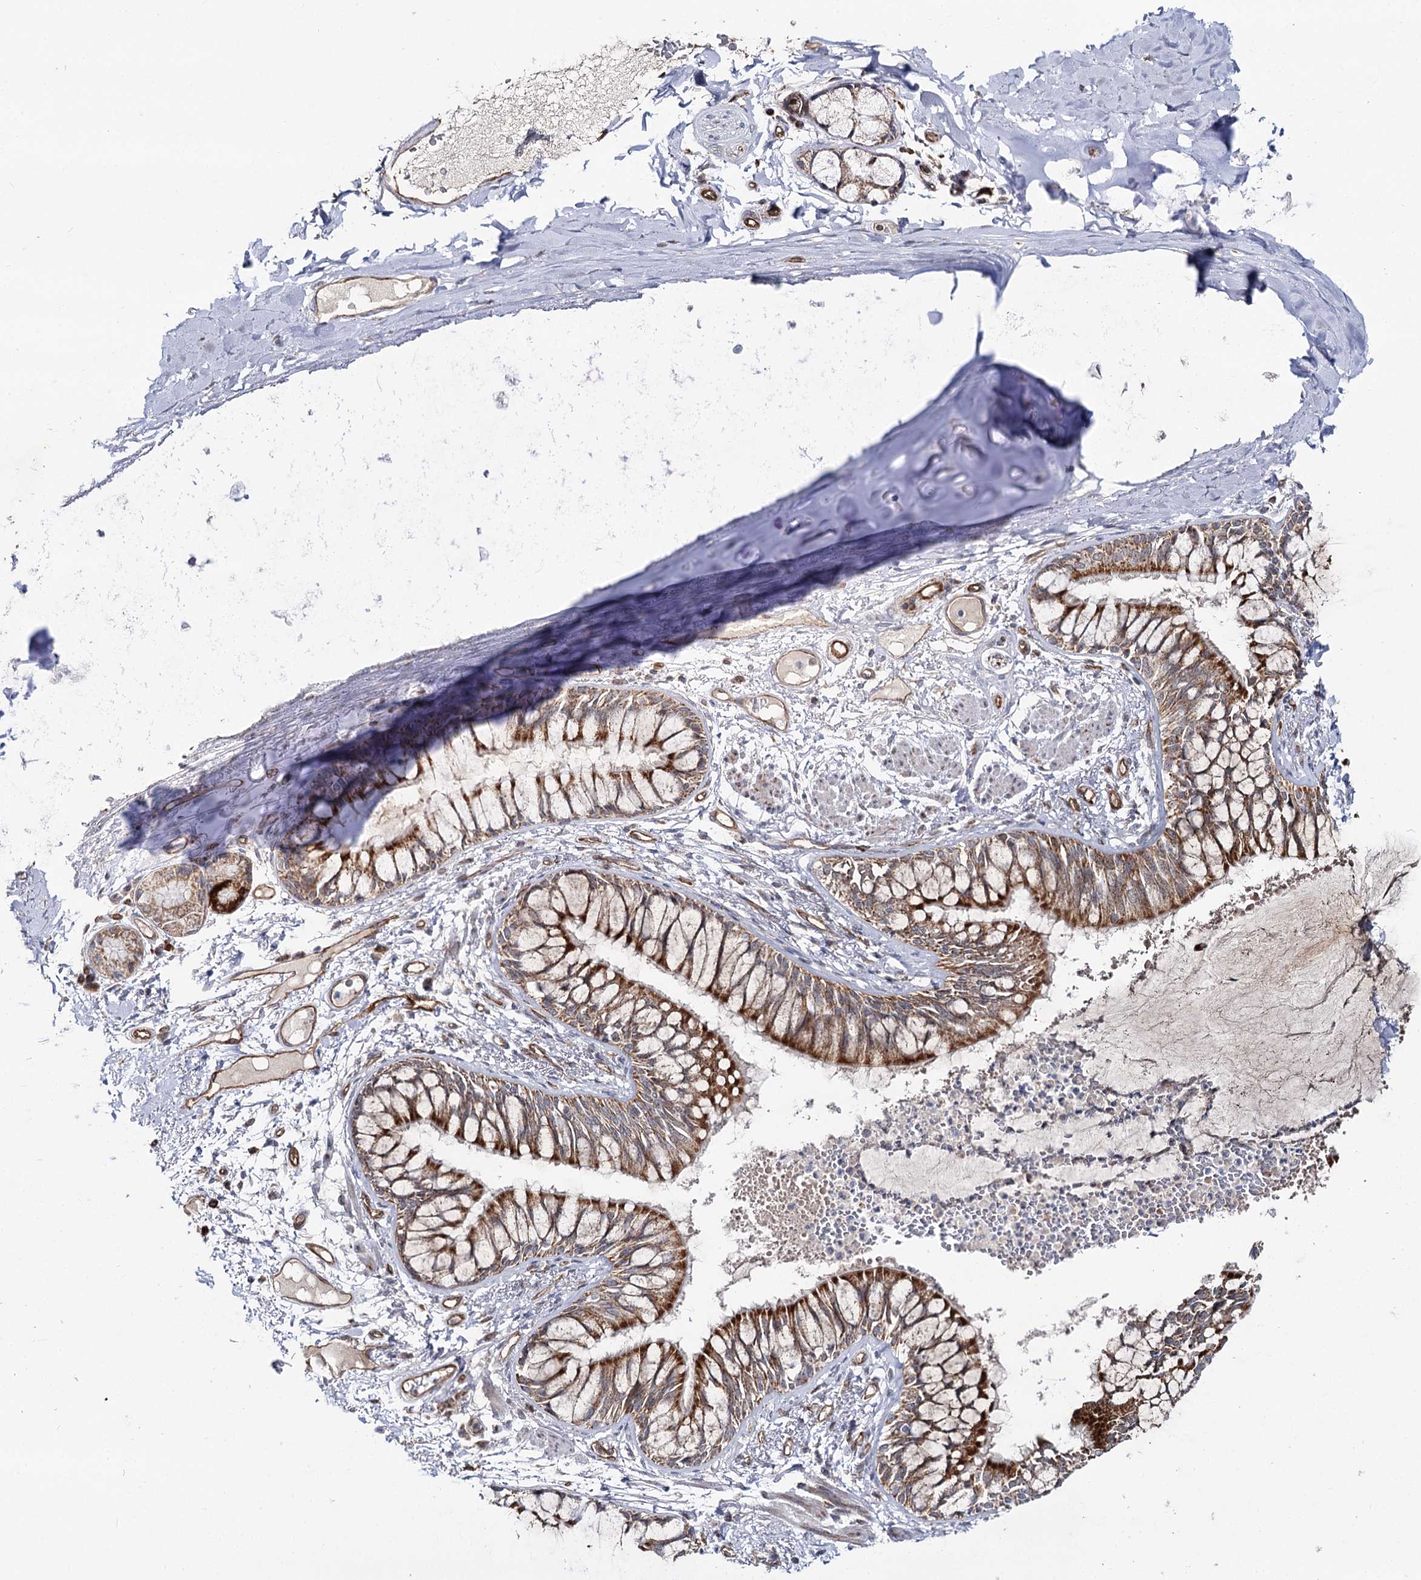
{"staining": {"intensity": "negative", "quantity": "none", "location": "none"}, "tissue": "adipose tissue", "cell_type": "Adipocytes", "image_type": "normal", "snomed": [{"axis": "morphology", "description": "Normal tissue, NOS"}, {"axis": "topography", "description": "Cartilage tissue"}, {"axis": "topography", "description": "Bronchus"}, {"axis": "topography", "description": "Lung"}, {"axis": "topography", "description": "Peripheral nerve tissue"}], "caption": "Adipose tissue was stained to show a protein in brown. There is no significant positivity in adipocytes. (DAB immunohistochemistry with hematoxylin counter stain).", "gene": "CBR4", "patient": {"sex": "female", "age": 49}}